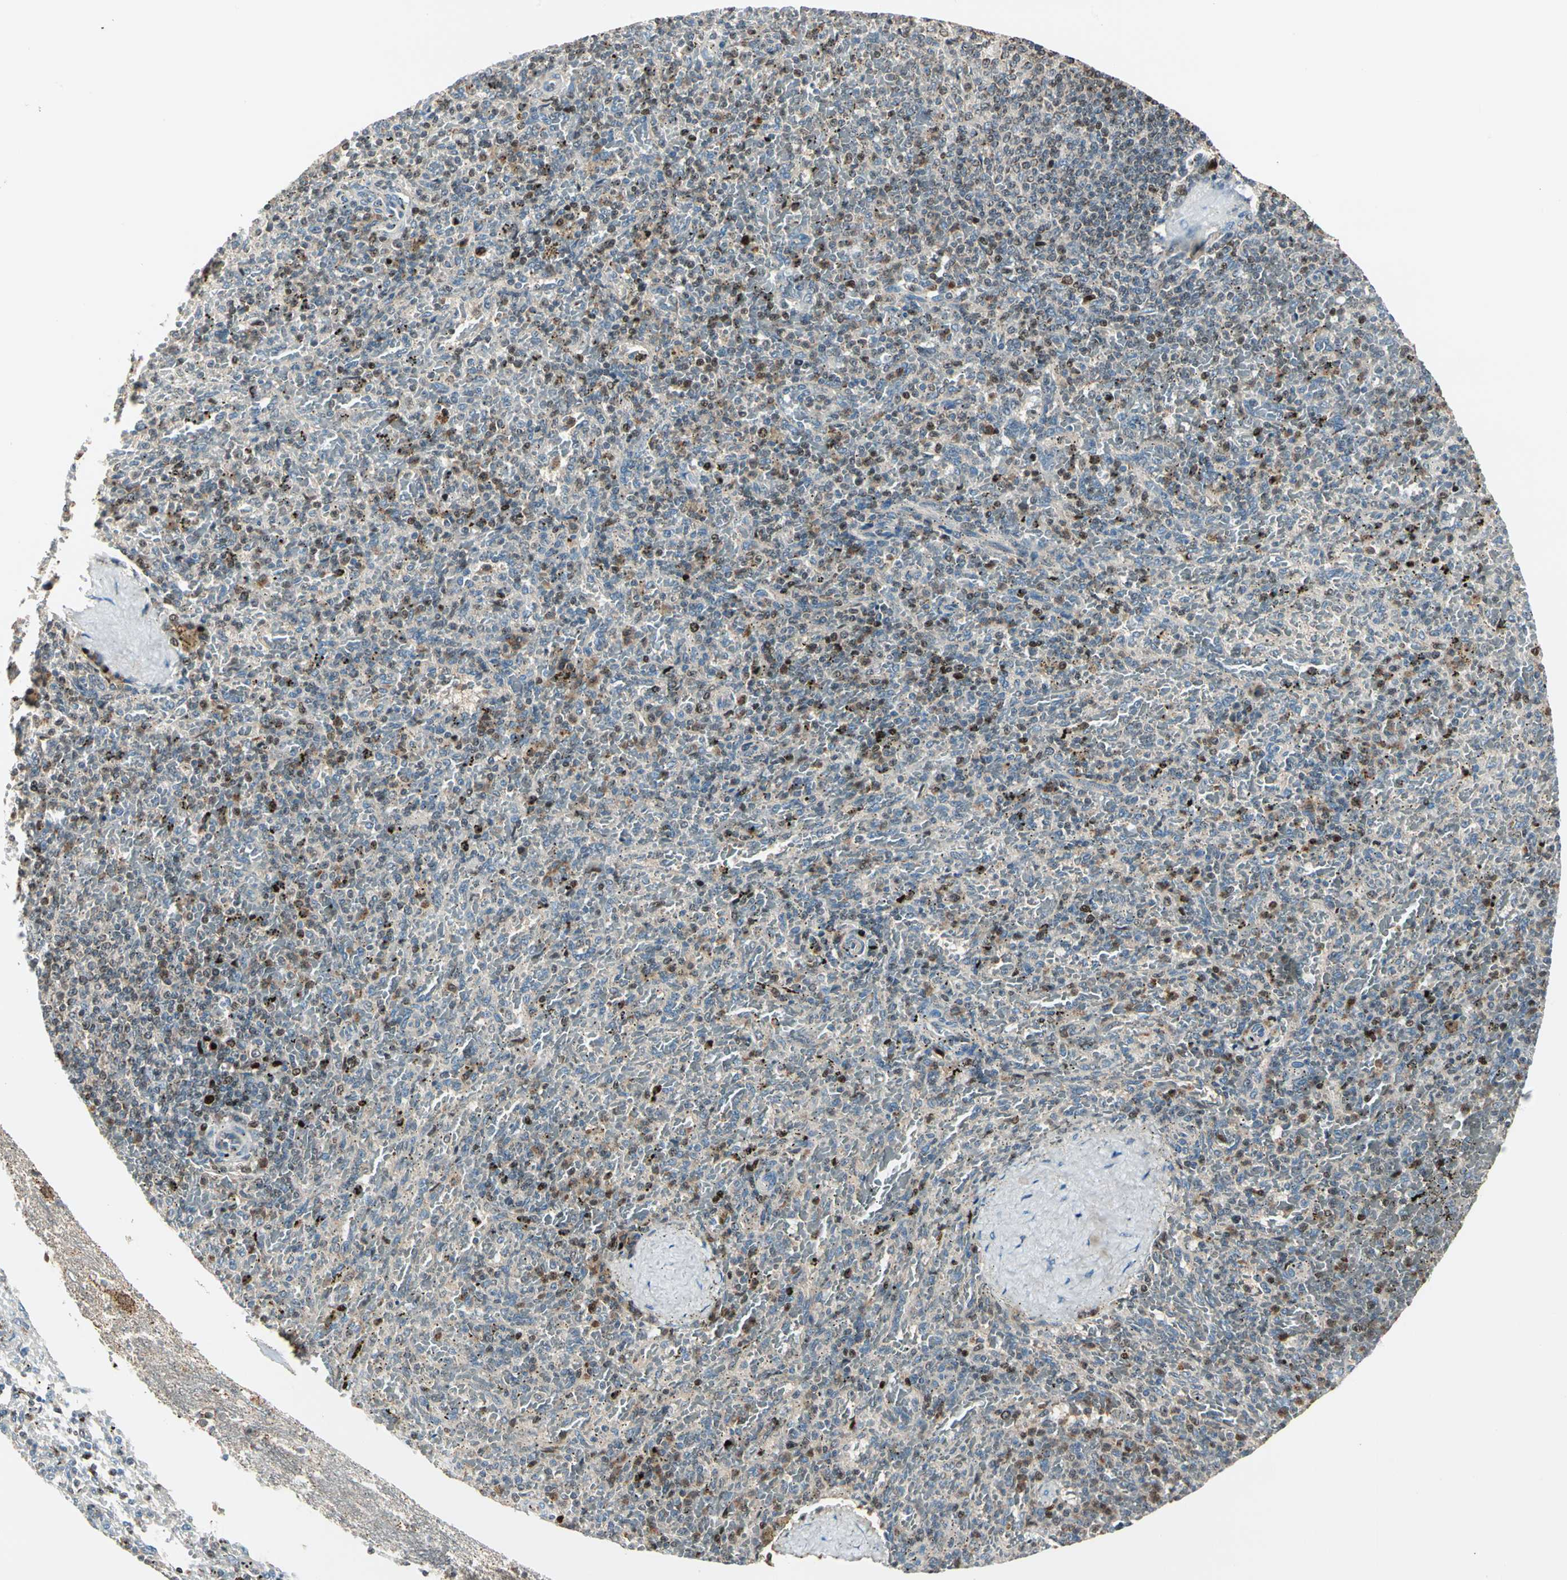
{"staining": {"intensity": "strong", "quantity": "25%-75%", "location": "nuclear"}, "tissue": "spleen", "cell_type": "Cells in red pulp", "image_type": "normal", "snomed": [{"axis": "morphology", "description": "Normal tissue, NOS"}, {"axis": "topography", "description": "Spleen"}], "caption": "Immunohistochemistry micrograph of normal spleen: spleen stained using immunohistochemistry exhibits high levels of strong protein expression localized specifically in the nuclear of cells in red pulp, appearing as a nuclear brown color.", "gene": "IP6K2", "patient": {"sex": "female", "age": 43}}